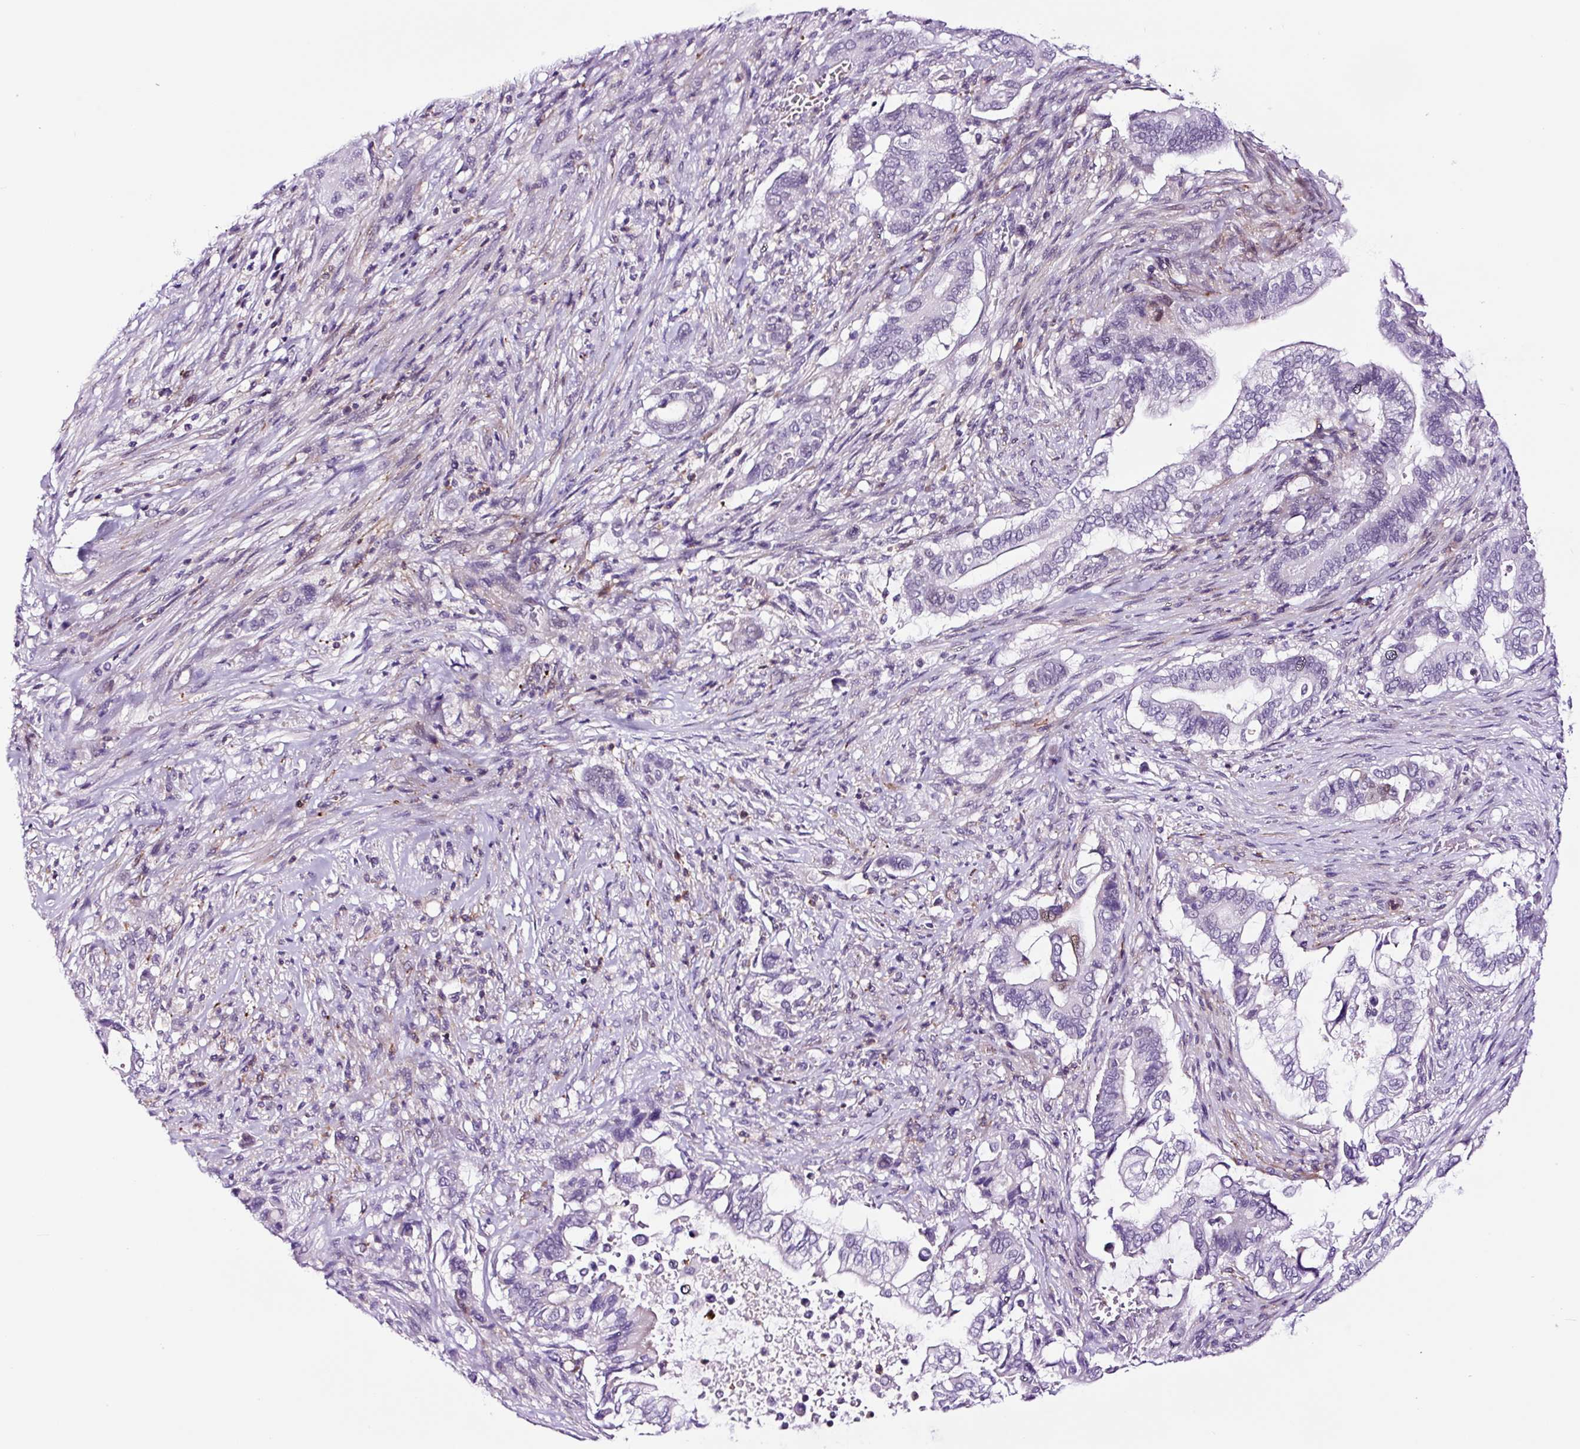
{"staining": {"intensity": "negative", "quantity": "none", "location": "none"}, "tissue": "pancreatic cancer", "cell_type": "Tumor cells", "image_type": "cancer", "snomed": [{"axis": "morphology", "description": "Adenocarcinoma, NOS"}, {"axis": "topography", "description": "Pancreas"}], "caption": "Tumor cells are negative for brown protein staining in pancreatic cancer. (DAB (3,3'-diaminobenzidine) IHC, high magnification).", "gene": "TAFA3", "patient": {"sex": "male", "age": 68}}